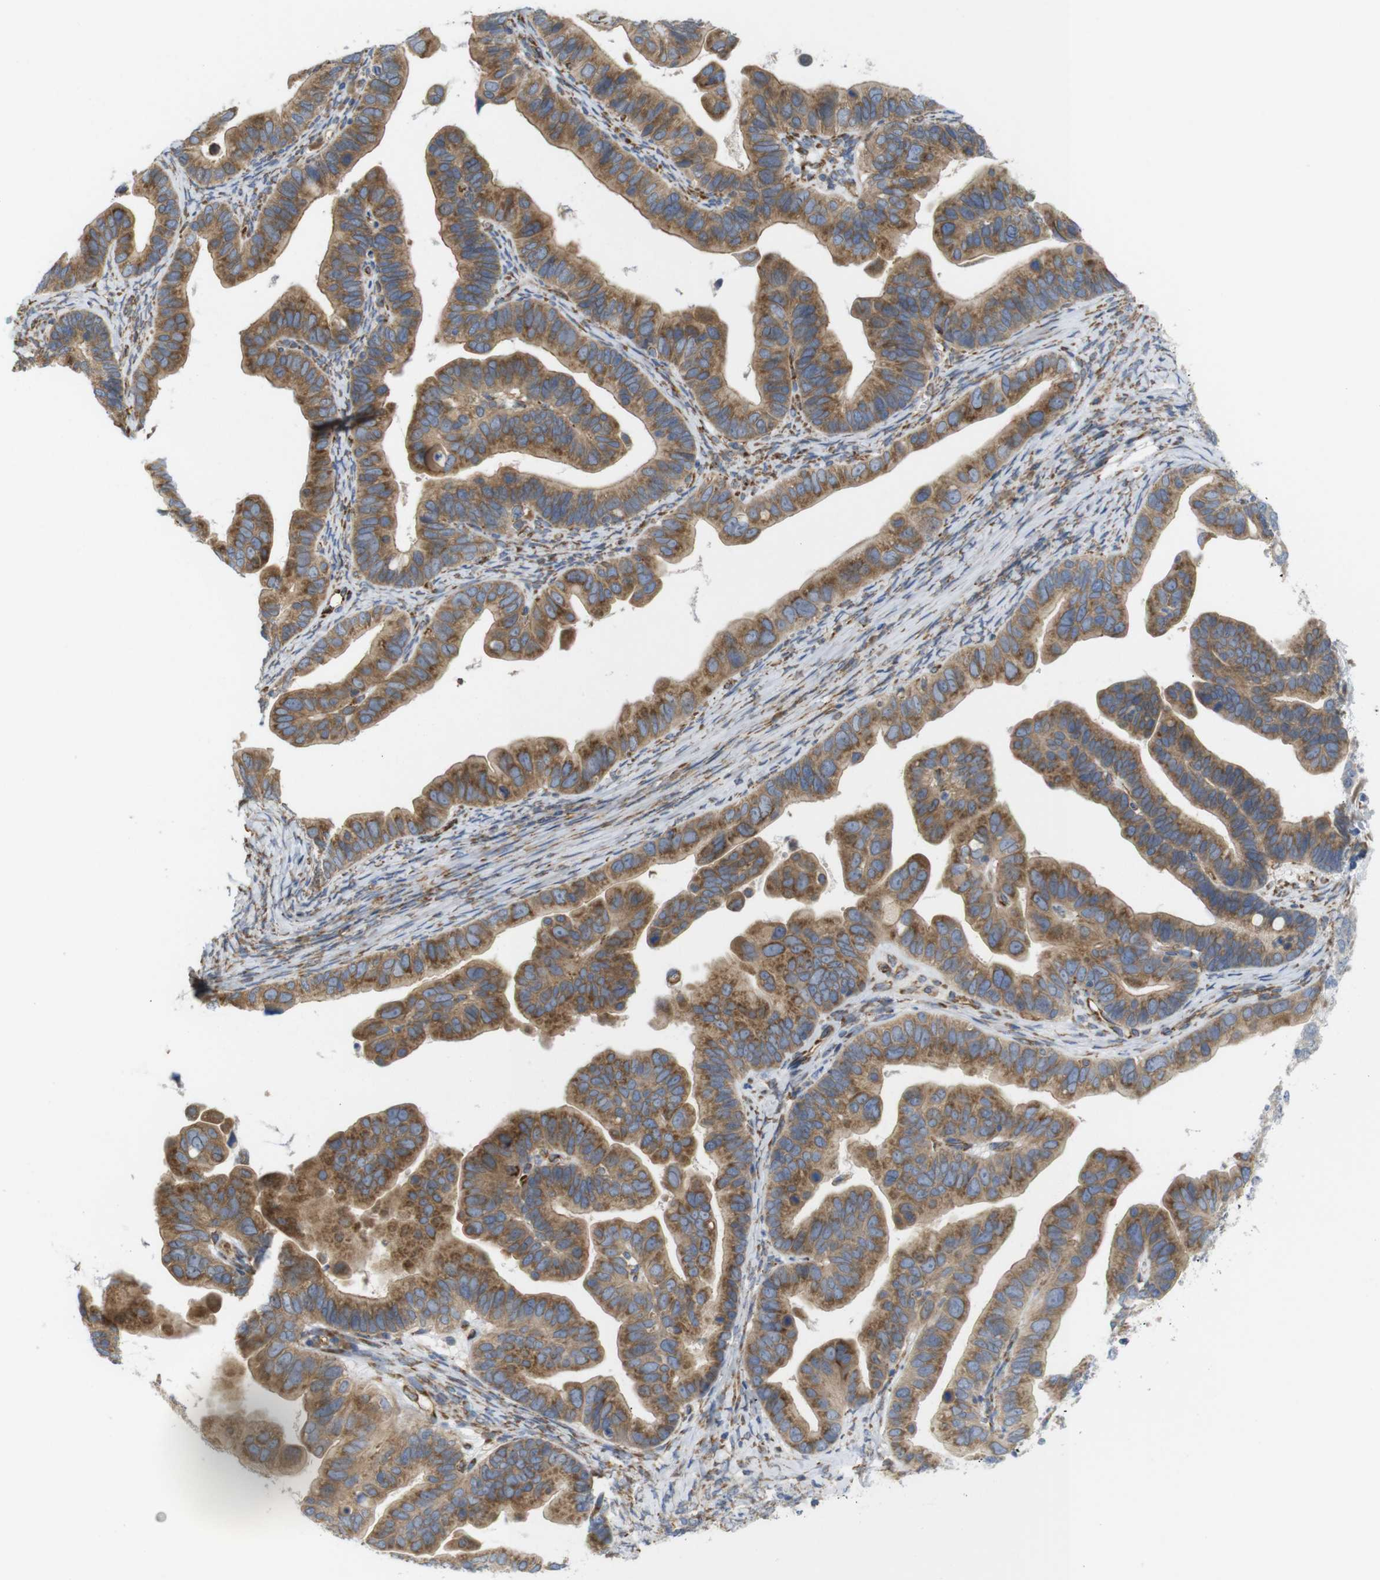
{"staining": {"intensity": "moderate", "quantity": ">75%", "location": "cytoplasmic/membranous"}, "tissue": "ovarian cancer", "cell_type": "Tumor cells", "image_type": "cancer", "snomed": [{"axis": "morphology", "description": "Cystadenocarcinoma, serous, NOS"}, {"axis": "topography", "description": "Ovary"}], "caption": "High-magnification brightfield microscopy of serous cystadenocarcinoma (ovarian) stained with DAB (3,3'-diaminobenzidine) (brown) and counterstained with hematoxylin (blue). tumor cells exhibit moderate cytoplasmic/membranous expression is identified in approximately>75% of cells.", "gene": "PCNX2", "patient": {"sex": "female", "age": 56}}